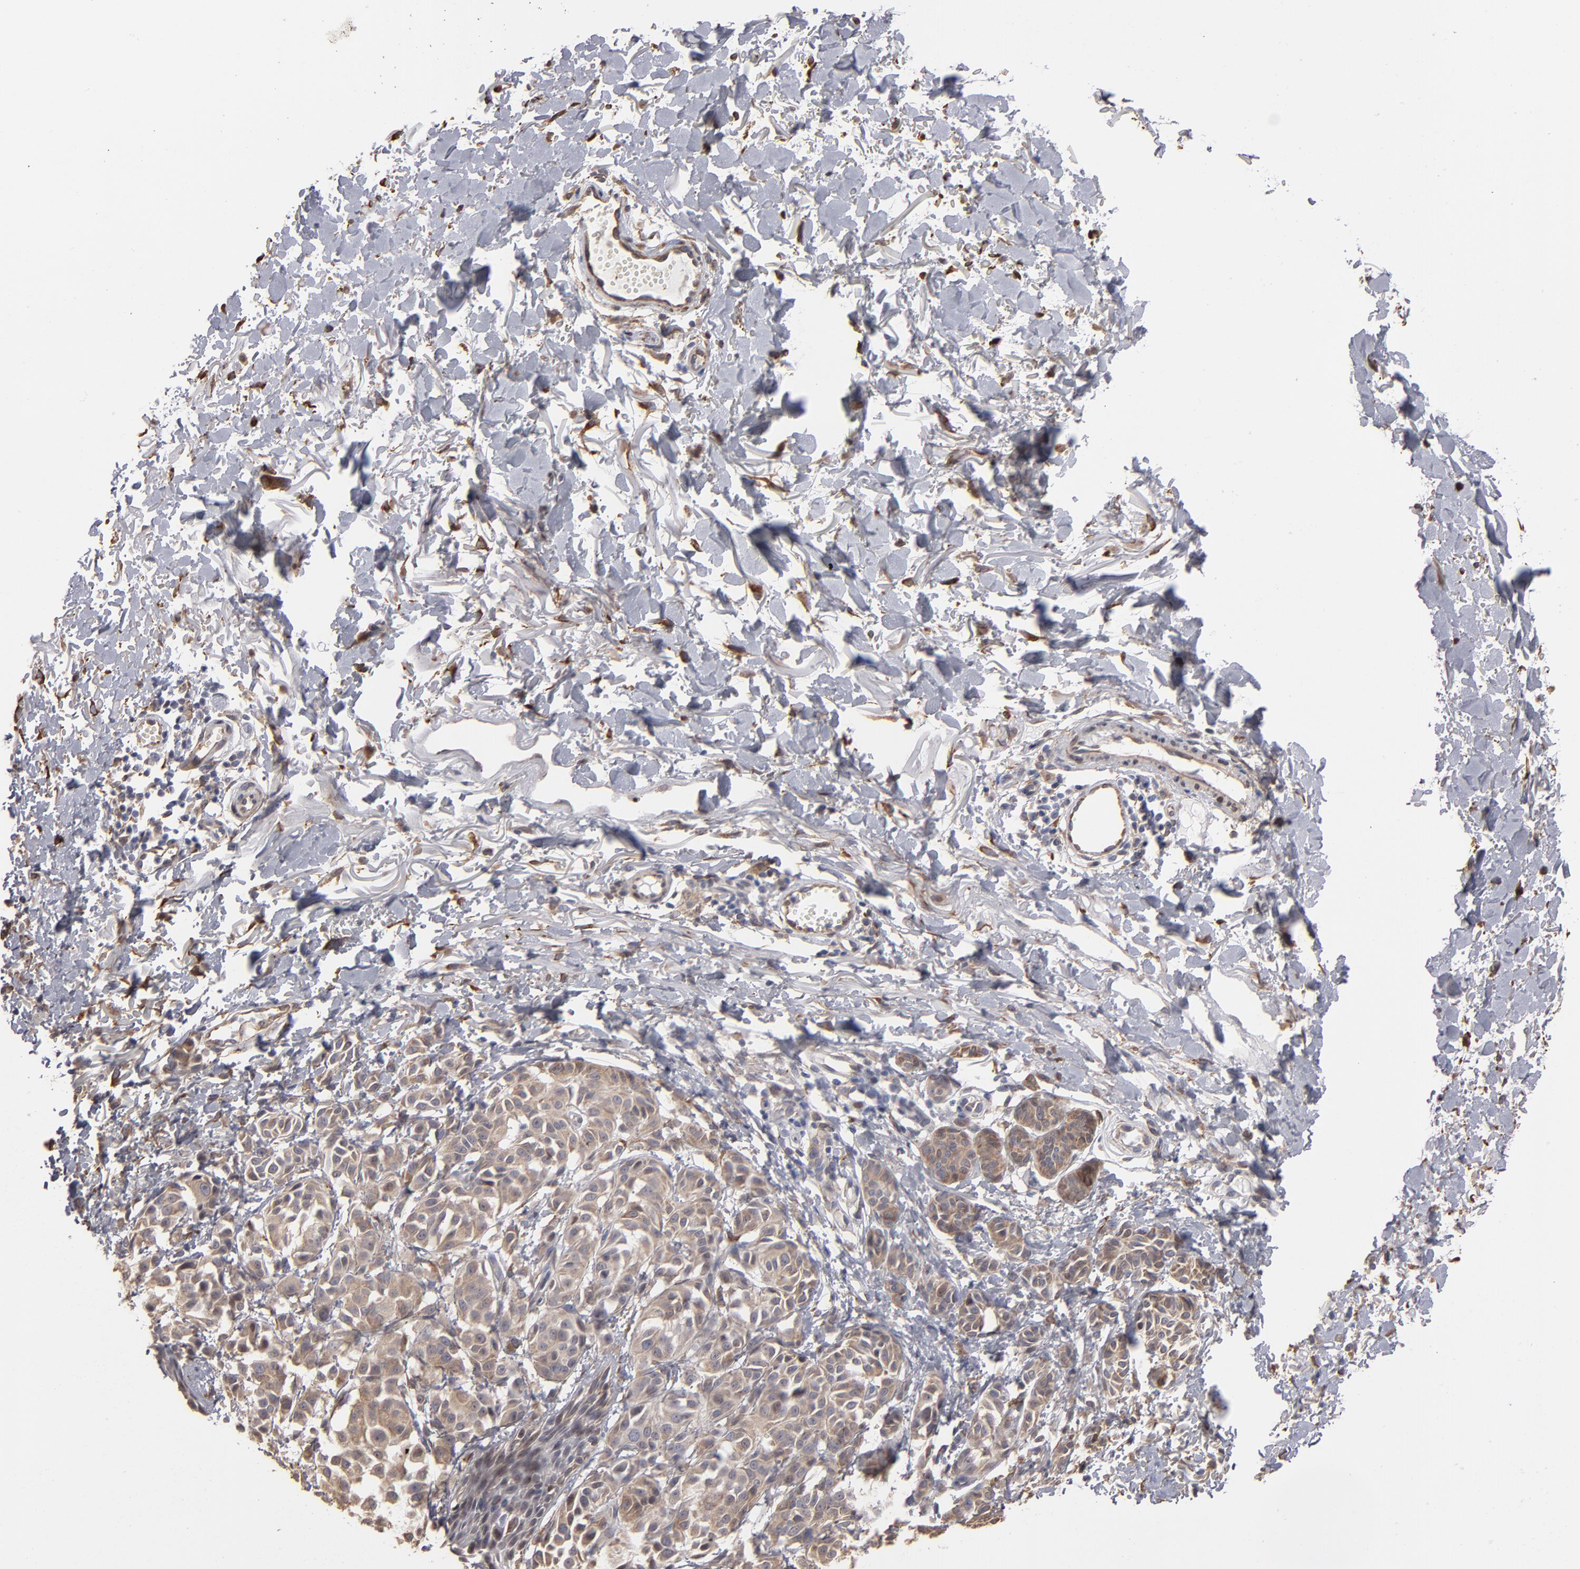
{"staining": {"intensity": "weak", "quantity": ">75%", "location": "cytoplasmic/membranous"}, "tissue": "melanoma", "cell_type": "Tumor cells", "image_type": "cancer", "snomed": [{"axis": "morphology", "description": "Malignant melanoma, NOS"}, {"axis": "topography", "description": "Skin"}], "caption": "Immunohistochemical staining of melanoma demonstrates low levels of weak cytoplasmic/membranous protein positivity in about >75% of tumor cells.", "gene": "PGRMC1", "patient": {"sex": "male", "age": 76}}